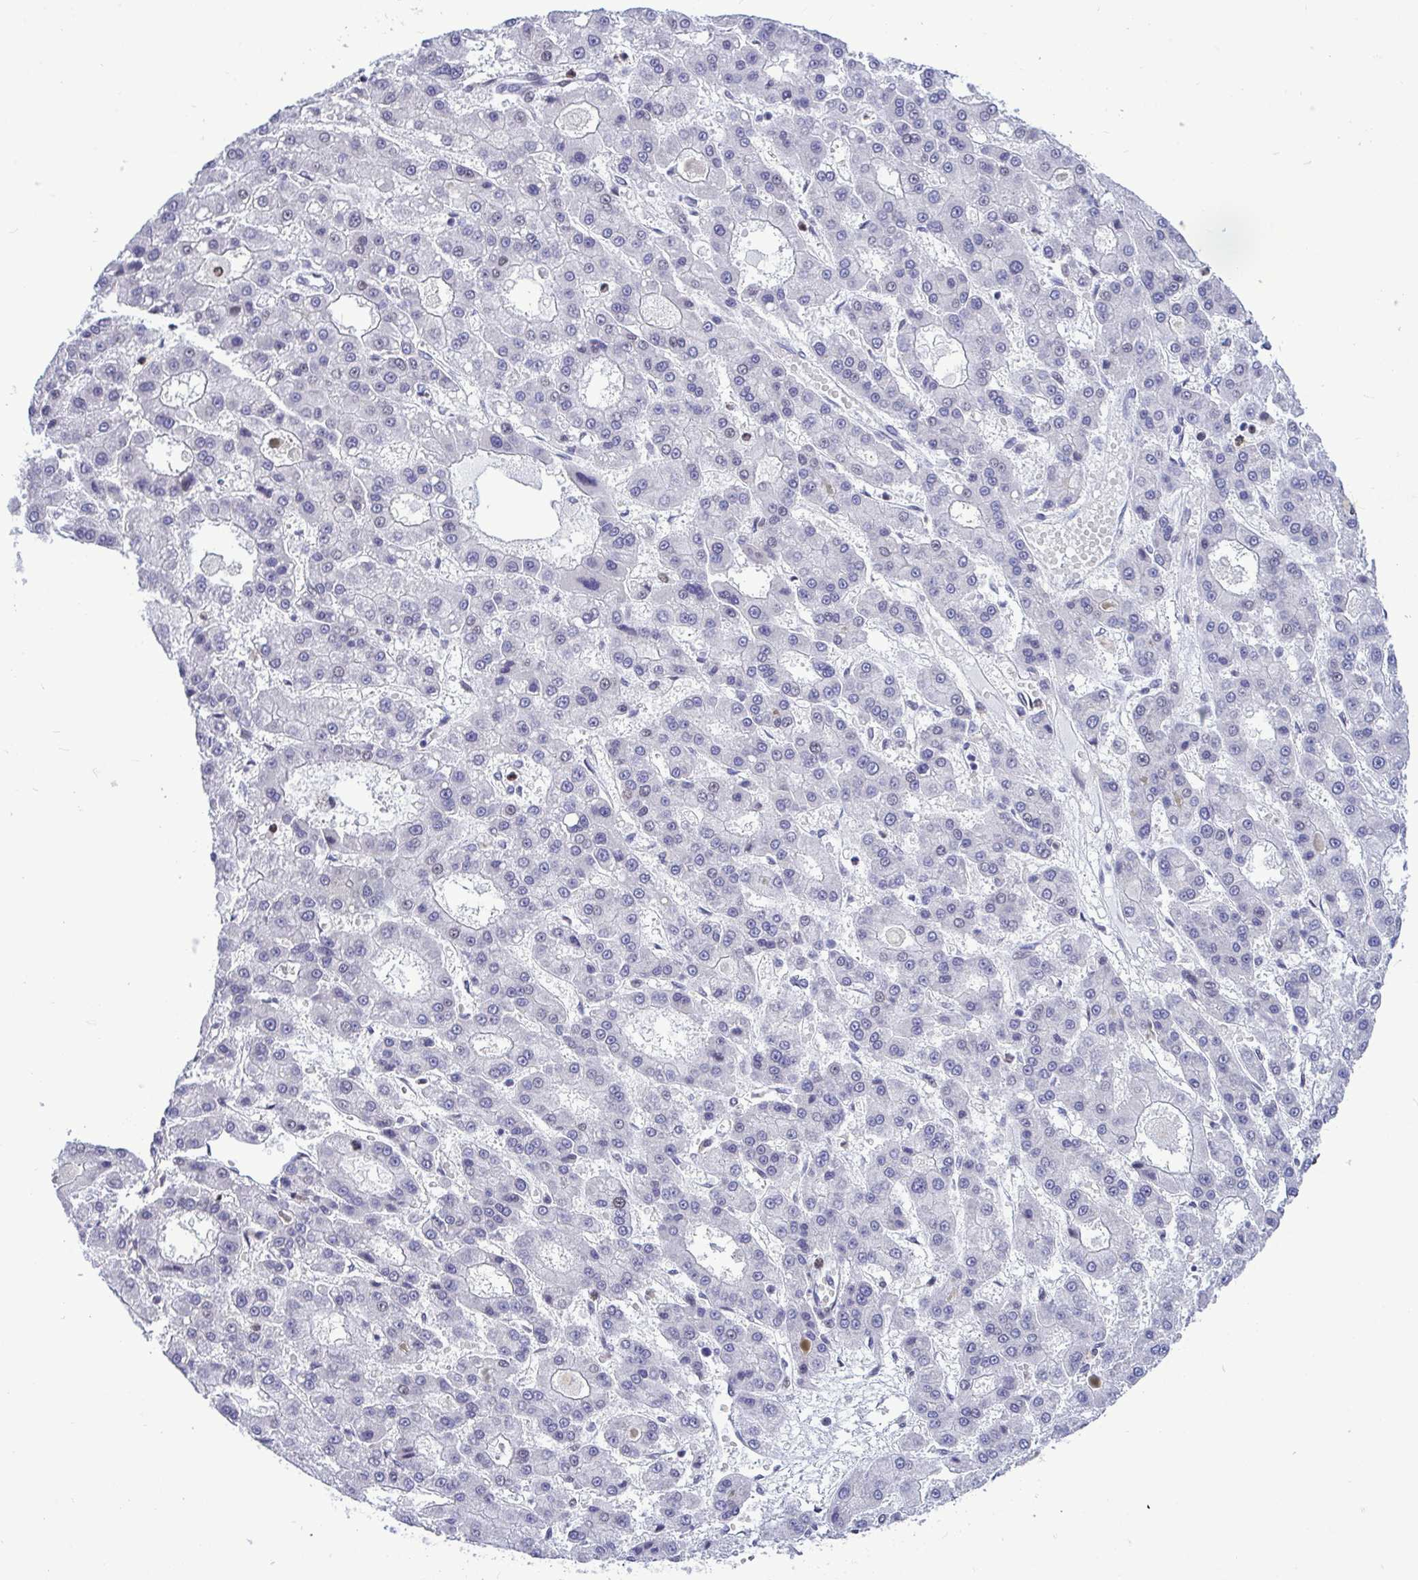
{"staining": {"intensity": "negative", "quantity": "none", "location": "none"}, "tissue": "liver cancer", "cell_type": "Tumor cells", "image_type": "cancer", "snomed": [{"axis": "morphology", "description": "Carcinoma, Hepatocellular, NOS"}, {"axis": "topography", "description": "Liver"}], "caption": "Immunohistochemistry photomicrograph of human hepatocellular carcinoma (liver) stained for a protein (brown), which shows no expression in tumor cells. (Stains: DAB immunohistochemistry (IHC) with hematoxylin counter stain, Microscopy: brightfield microscopy at high magnification).", "gene": "C1QL2", "patient": {"sex": "male", "age": 70}}